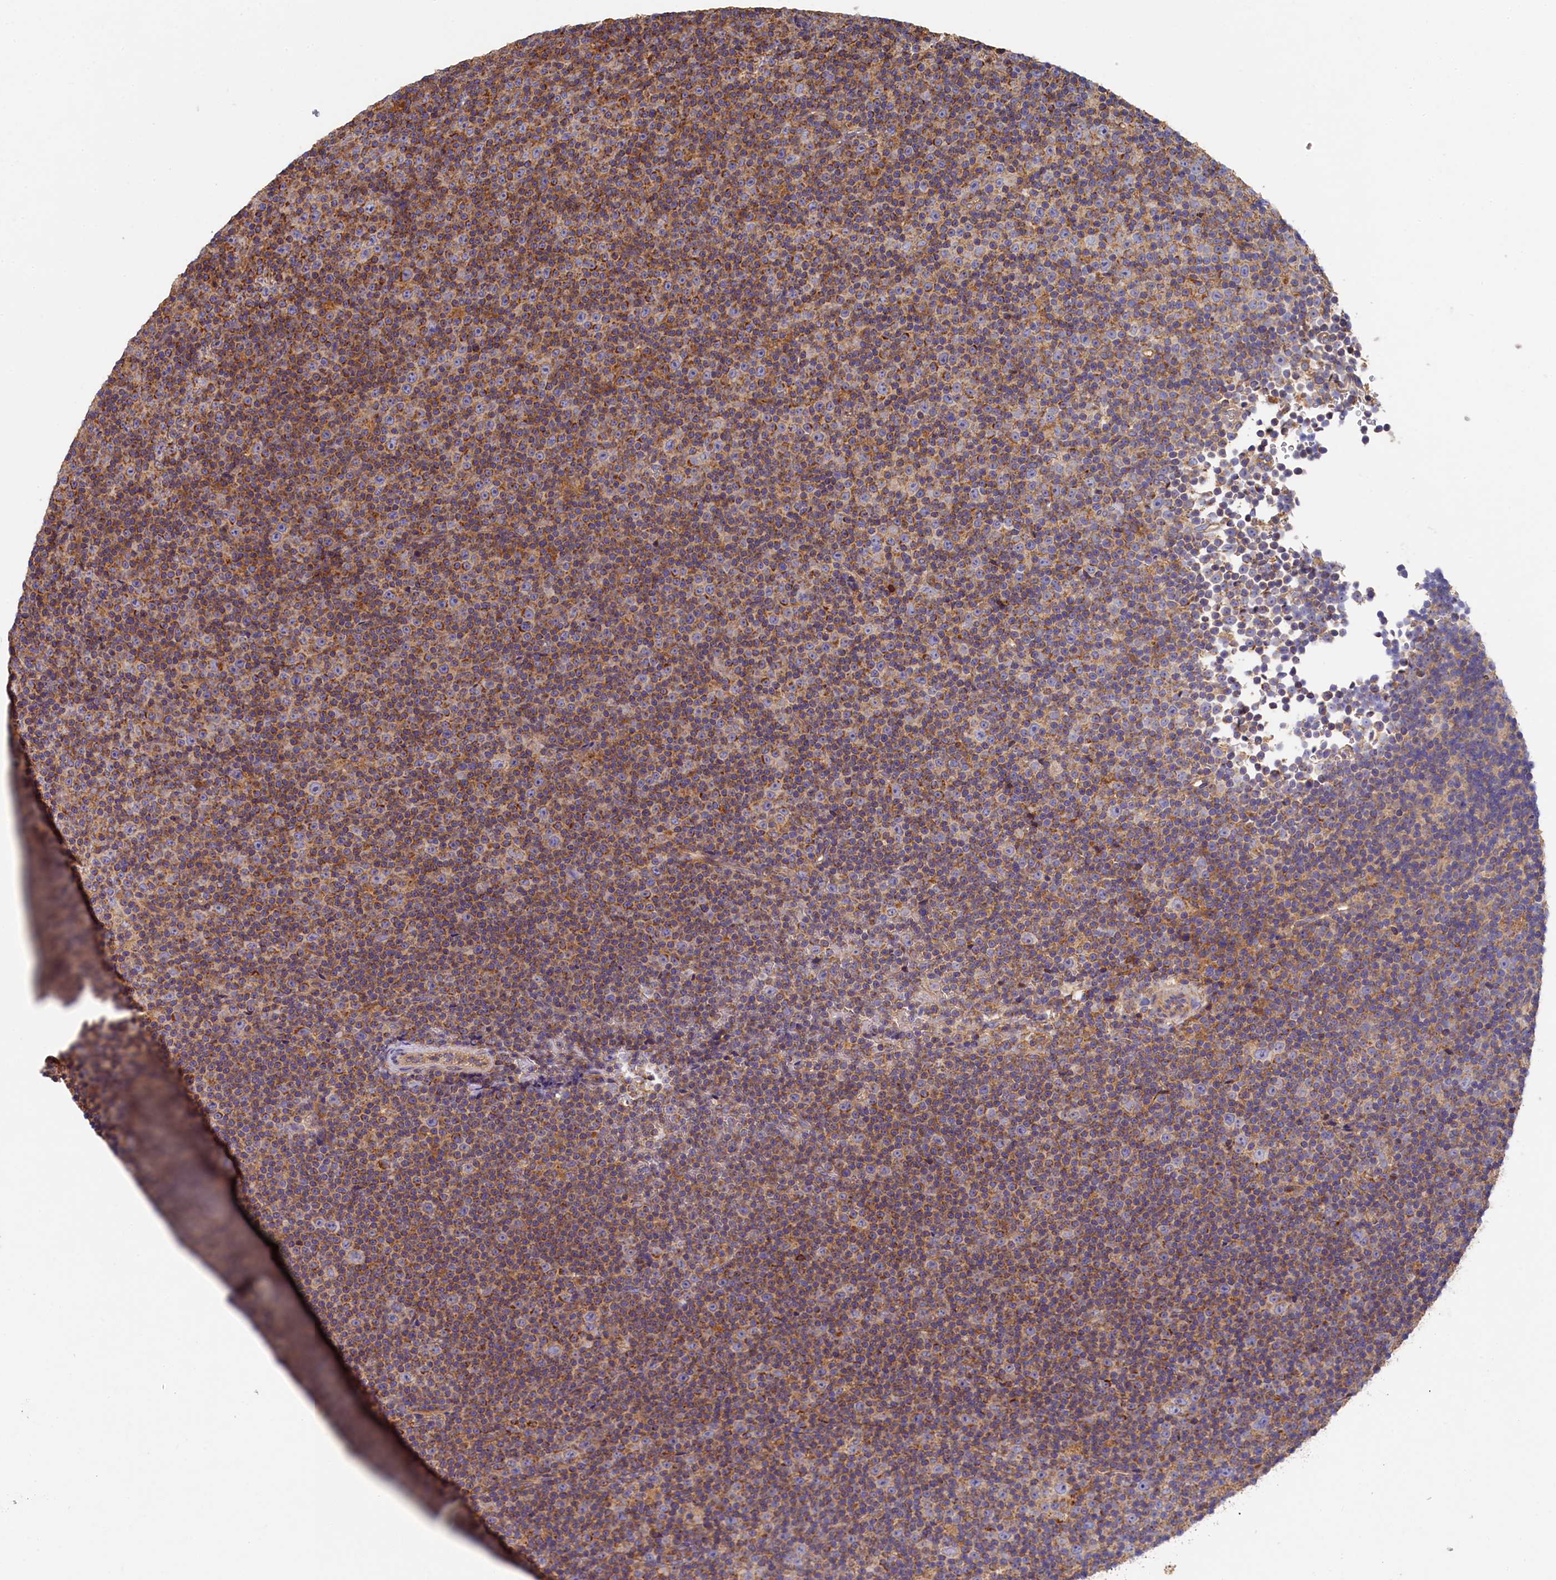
{"staining": {"intensity": "moderate", "quantity": ">75%", "location": "cytoplasmic/membranous"}, "tissue": "lymphoma", "cell_type": "Tumor cells", "image_type": "cancer", "snomed": [{"axis": "morphology", "description": "Malignant lymphoma, non-Hodgkin's type, Low grade"}, {"axis": "topography", "description": "Lymph node"}], "caption": "Immunohistochemical staining of low-grade malignant lymphoma, non-Hodgkin's type exhibits medium levels of moderate cytoplasmic/membranous positivity in approximately >75% of tumor cells. The staining was performed using DAB (3,3'-diaminobenzidine), with brown indicating positive protein expression. Nuclei are stained blue with hematoxylin.", "gene": "SEC31B", "patient": {"sex": "female", "age": 67}}